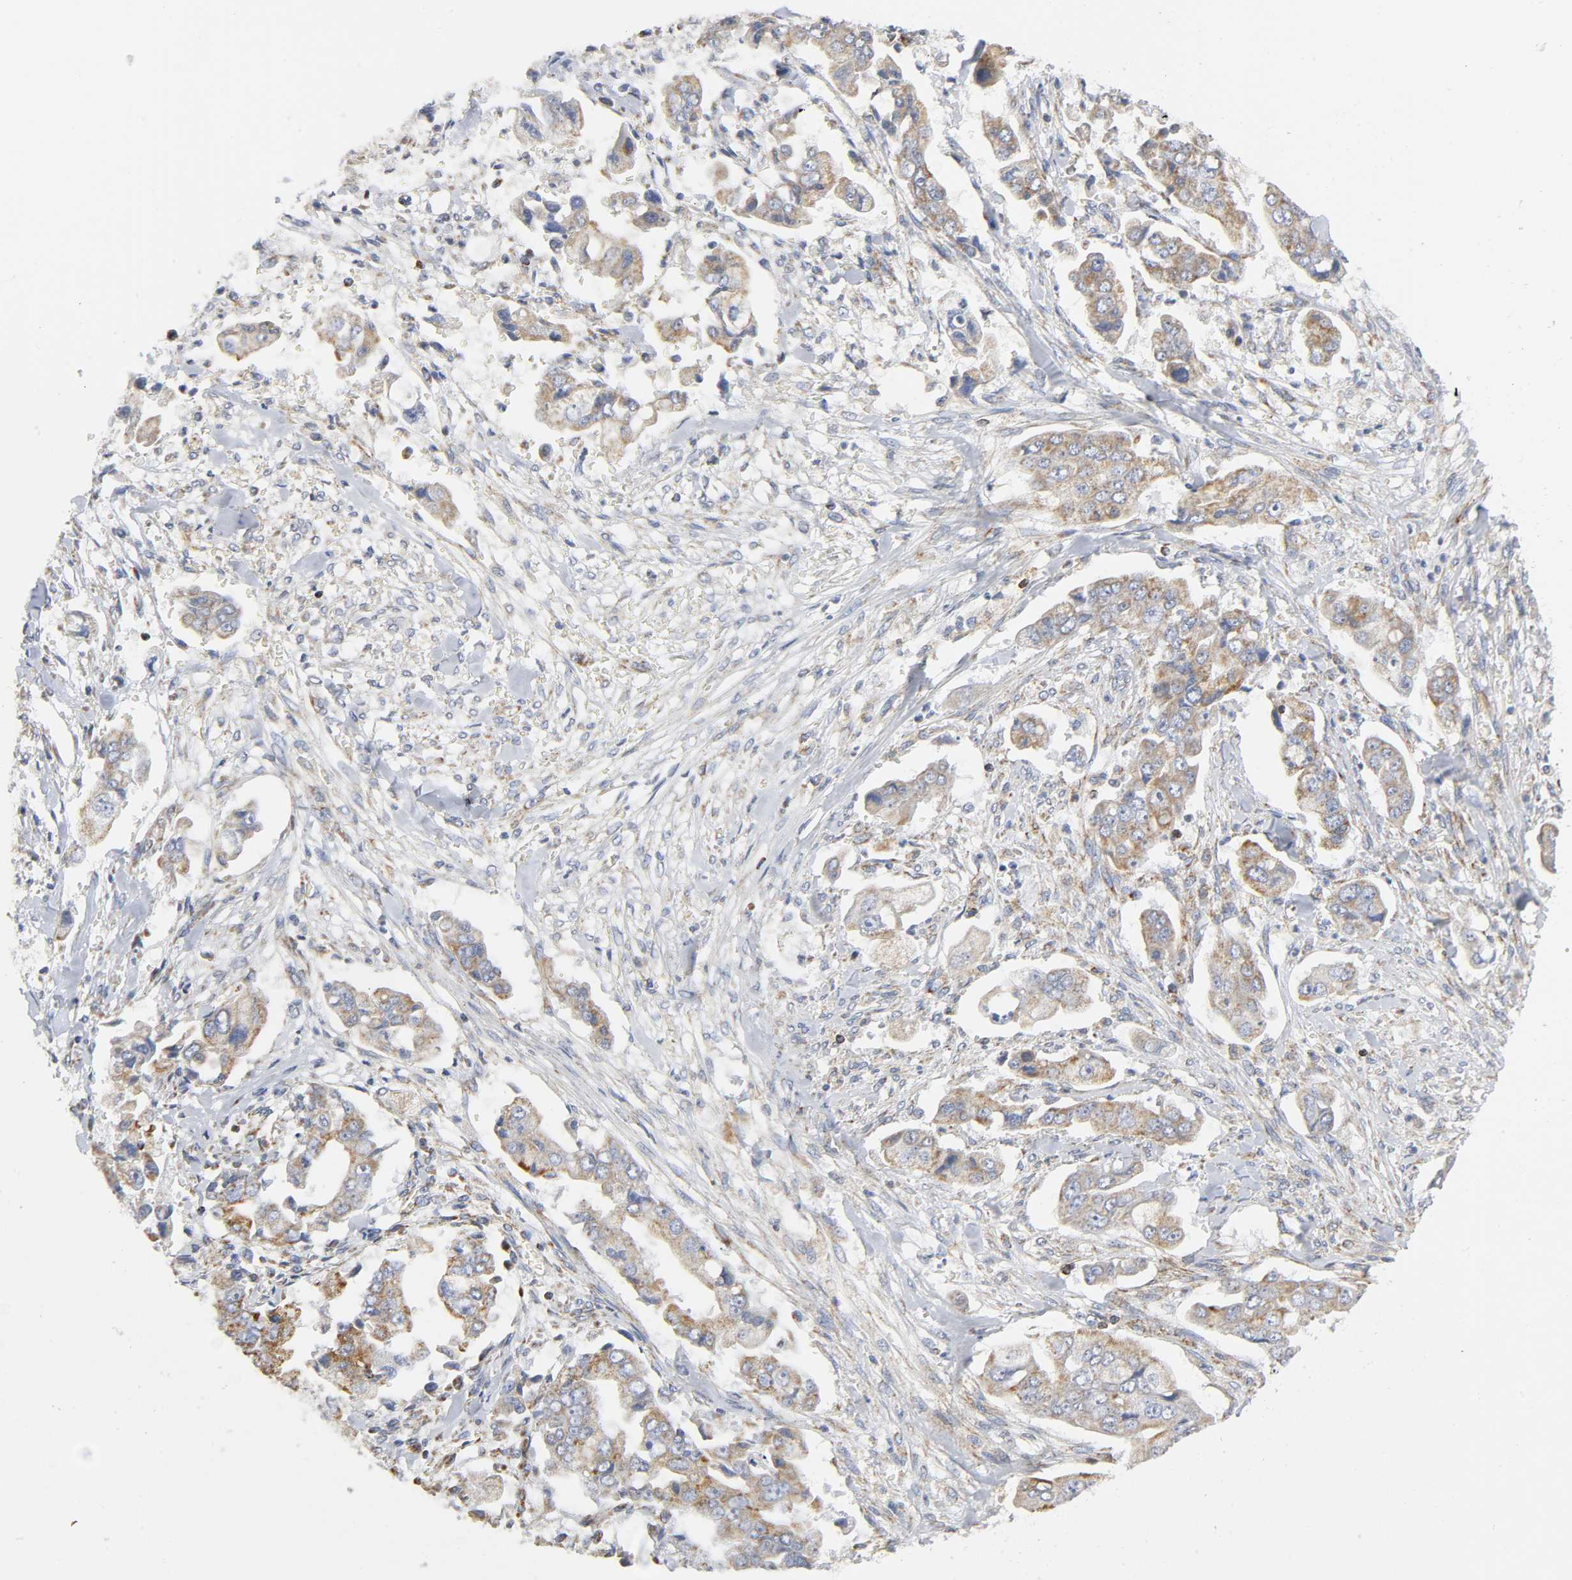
{"staining": {"intensity": "moderate", "quantity": ">75%", "location": "cytoplasmic/membranous"}, "tissue": "stomach cancer", "cell_type": "Tumor cells", "image_type": "cancer", "snomed": [{"axis": "morphology", "description": "Adenocarcinoma, NOS"}, {"axis": "topography", "description": "Stomach"}], "caption": "This micrograph shows immunohistochemistry (IHC) staining of stomach cancer (adenocarcinoma), with medium moderate cytoplasmic/membranous expression in about >75% of tumor cells.", "gene": "BAK1", "patient": {"sex": "male", "age": 62}}